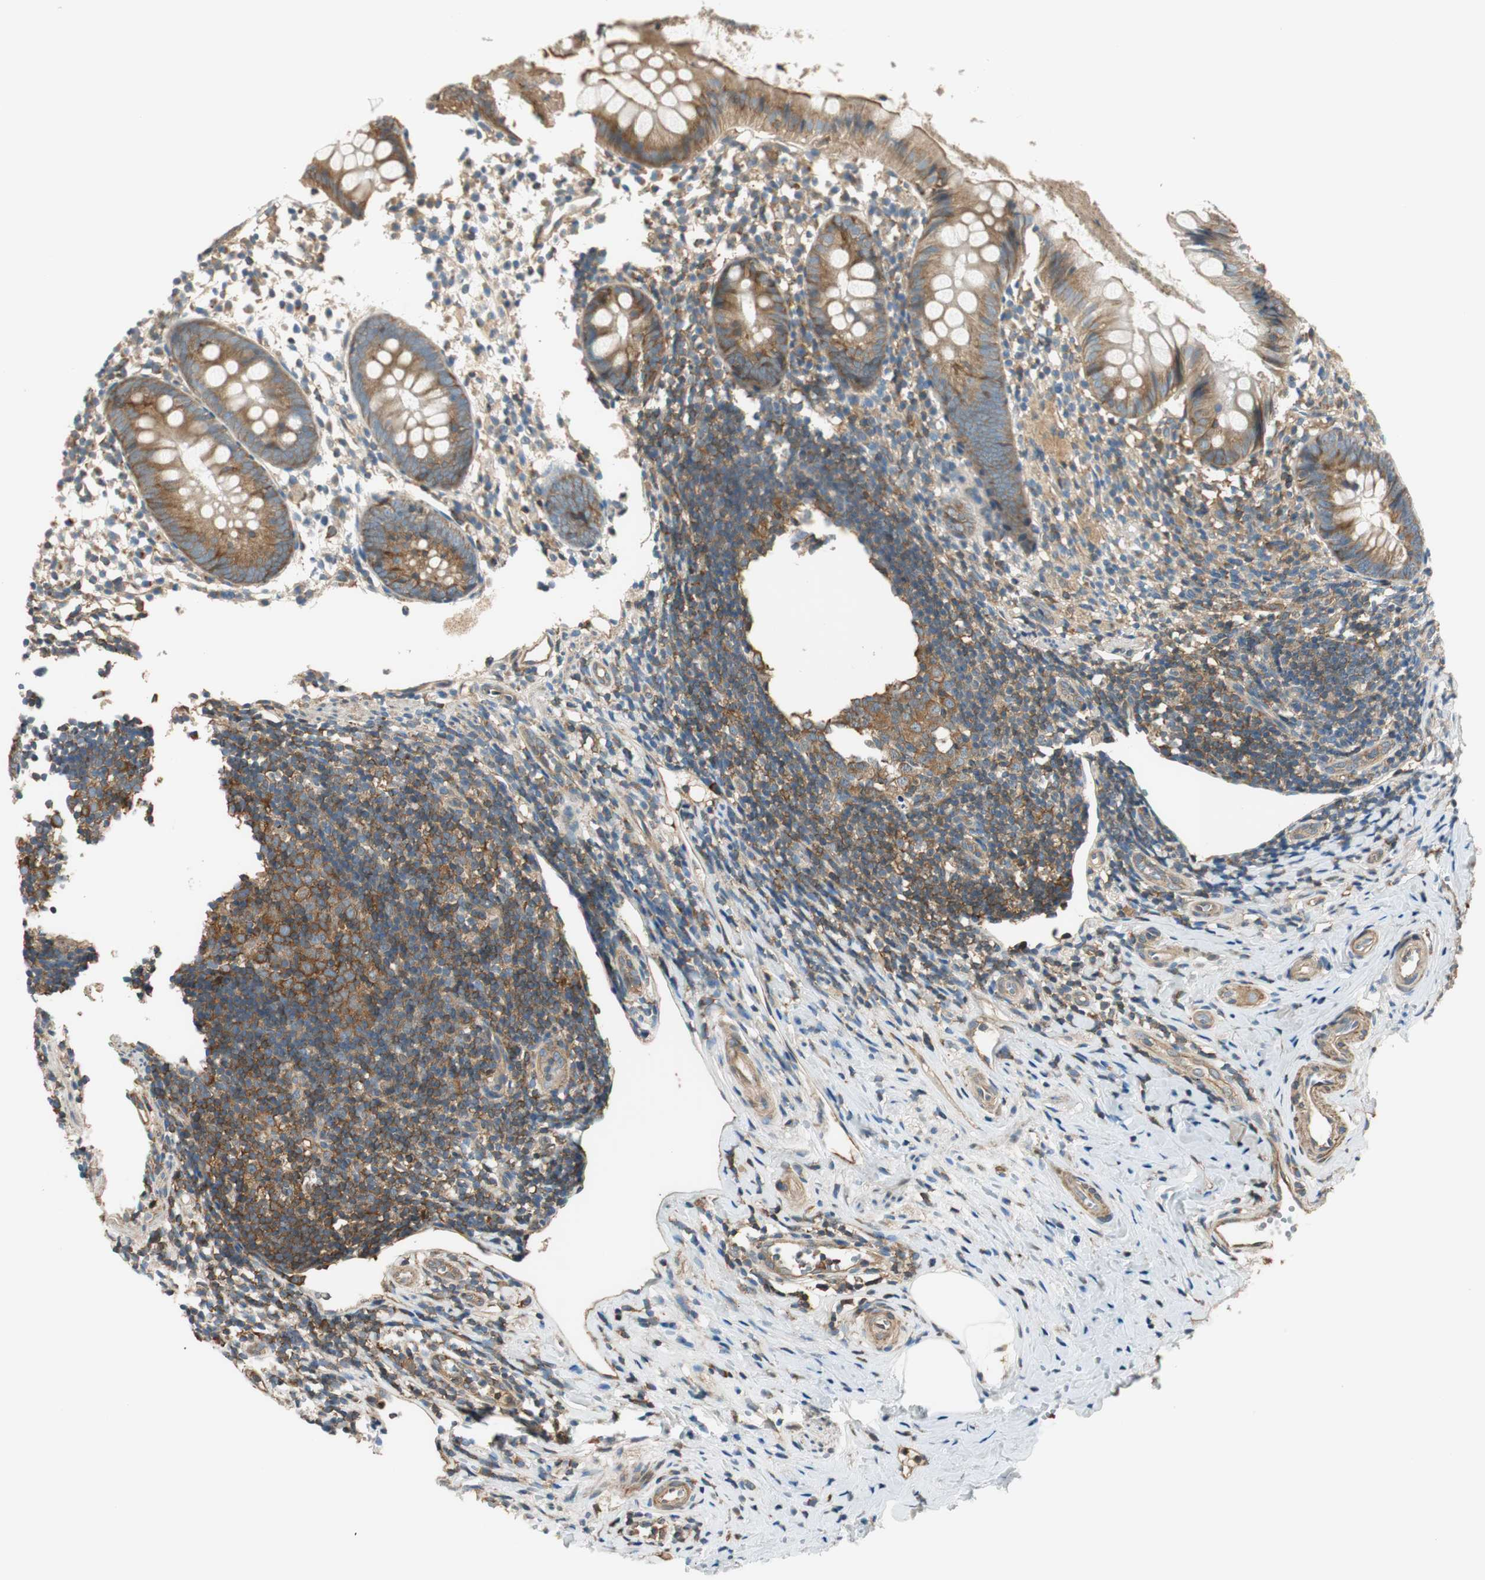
{"staining": {"intensity": "strong", "quantity": ">75%", "location": "cytoplasmic/membranous"}, "tissue": "appendix", "cell_type": "Glandular cells", "image_type": "normal", "snomed": [{"axis": "morphology", "description": "Normal tissue, NOS"}, {"axis": "topography", "description": "Appendix"}], "caption": "Immunohistochemical staining of unremarkable human appendix displays >75% levels of strong cytoplasmic/membranous protein expression in approximately >75% of glandular cells. (brown staining indicates protein expression, while blue staining denotes nuclei).", "gene": "PI4K2B", "patient": {"sex": "female", "age": 20}}